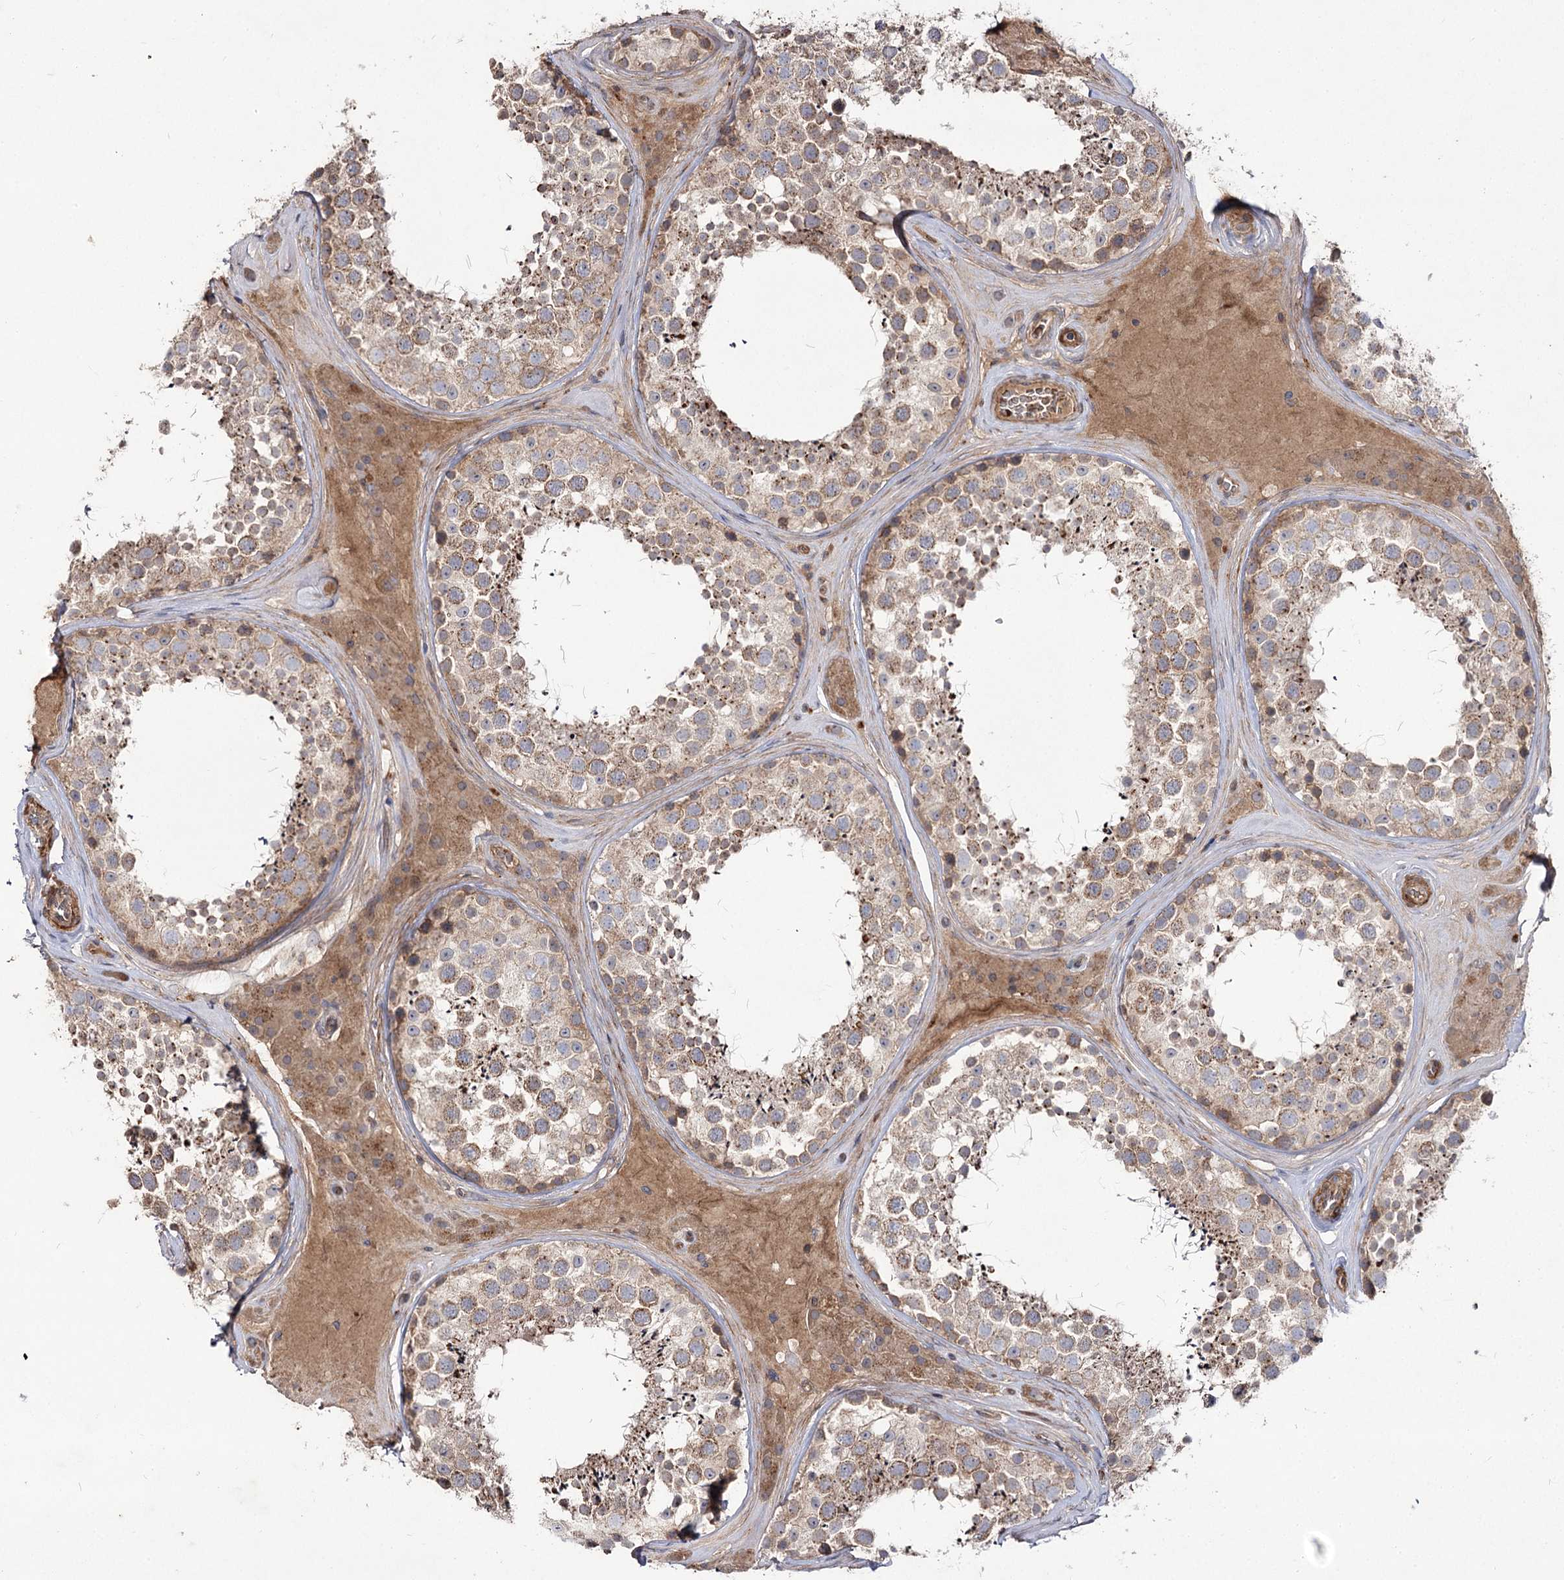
{"staining": {"intensity": "moderate", "quantity": ">75%", "location": "cytoplasmic/membranous"}, "tissue": "testis", "cell_type": "Cells in seminiferous ducts", "image_type": "normal", "snomed": [{"axis": "morphology", "description": "Normal tissue, NOS"}, {"axis": "topography", "description": "Testis"}], "caption": "Immunohistochemistry of normal human testis demonstrates medium levels of moderate cytoplasmic/membranous expression in approximately >75% of cells in seminiferous ducts. The protein is shown in brown color, while the nuclei are stained blue.", "gene": "KIAA0825", "patient": {"sex": "male", "age": 46}}